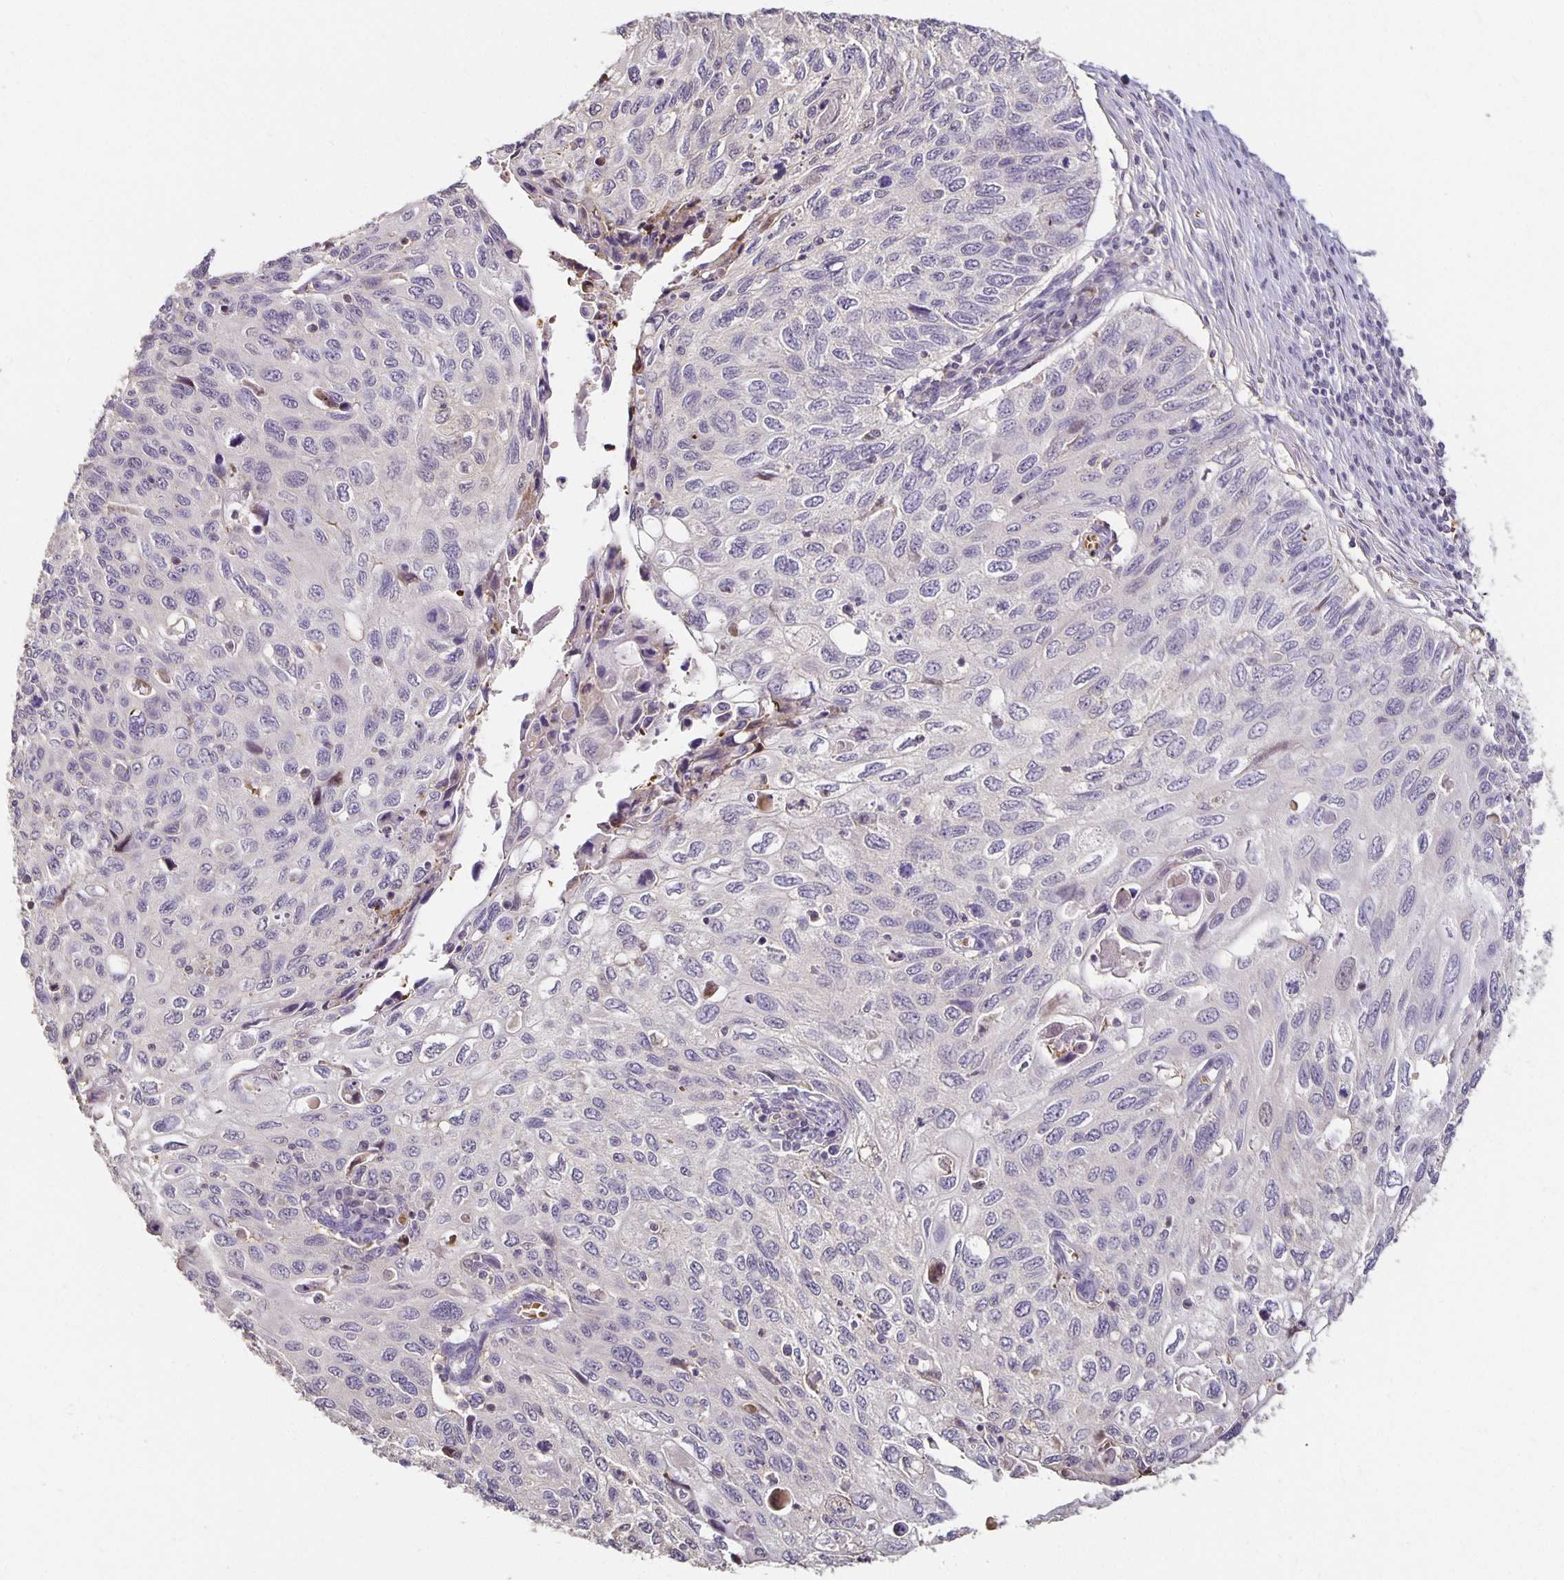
{"staining": {"intensity": "negative", "quantity": "none", "location": "none"}, "tissue": "cervical cancer", "cell_type": "Tumor cells", "image_type": "cancer", "snomed": [{"axis": "morphology", "description": "Squamous cell carcinoma, NOS"}, {"axis": "topography", "description": "Cervix"}], "caption": "Immunohistochemistry (IHC) micrograph of neoplastic tissue: cervical squamous cell carcinoma stained with DAB shows no significant protein expression in tumor cells. (DAB (3,3'-diaminobenzidine) IHC, high magnification).", "gene": "CST6", "patient": {"sex": "female", "age": 70}}